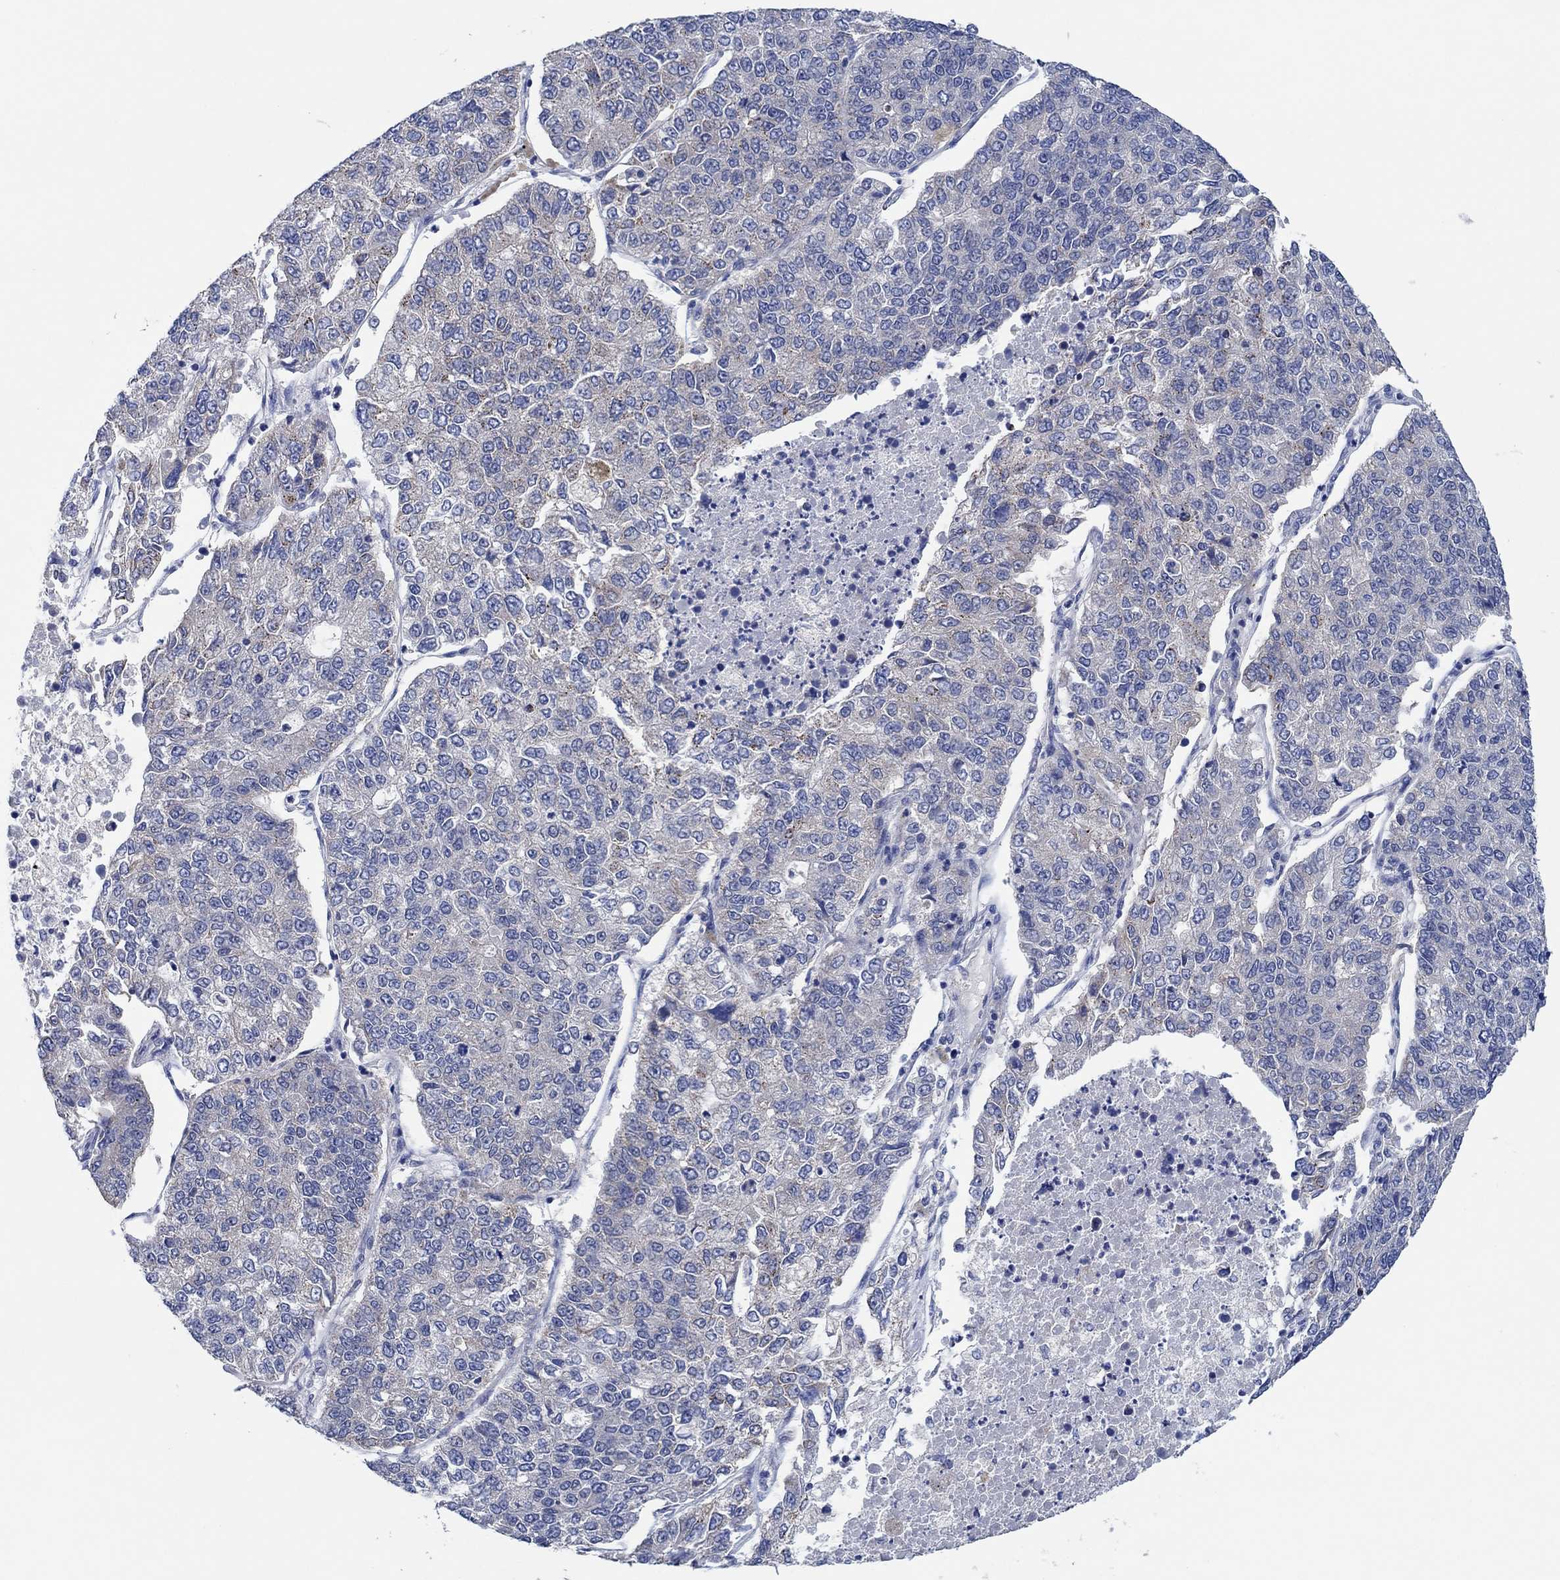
{"staining": {"intensity": "negative", "quantity": "none", "location": "none"}, "tissue": "lung cancer", "cell_type": "Tumor cells", "image_type": "cancer", "snomed": [{"axis": "morphology", "description": "Adenocarcinoma, NOS"}, {"axis": "topography", "description": "Lung"}], "caption": "Photomicrograph shows no protein expression in tumor cells of lung cancer (adenocarcinoma) tissue.", "gene": "PRRT3", "patient": {"sex": "male", "age": 49}}